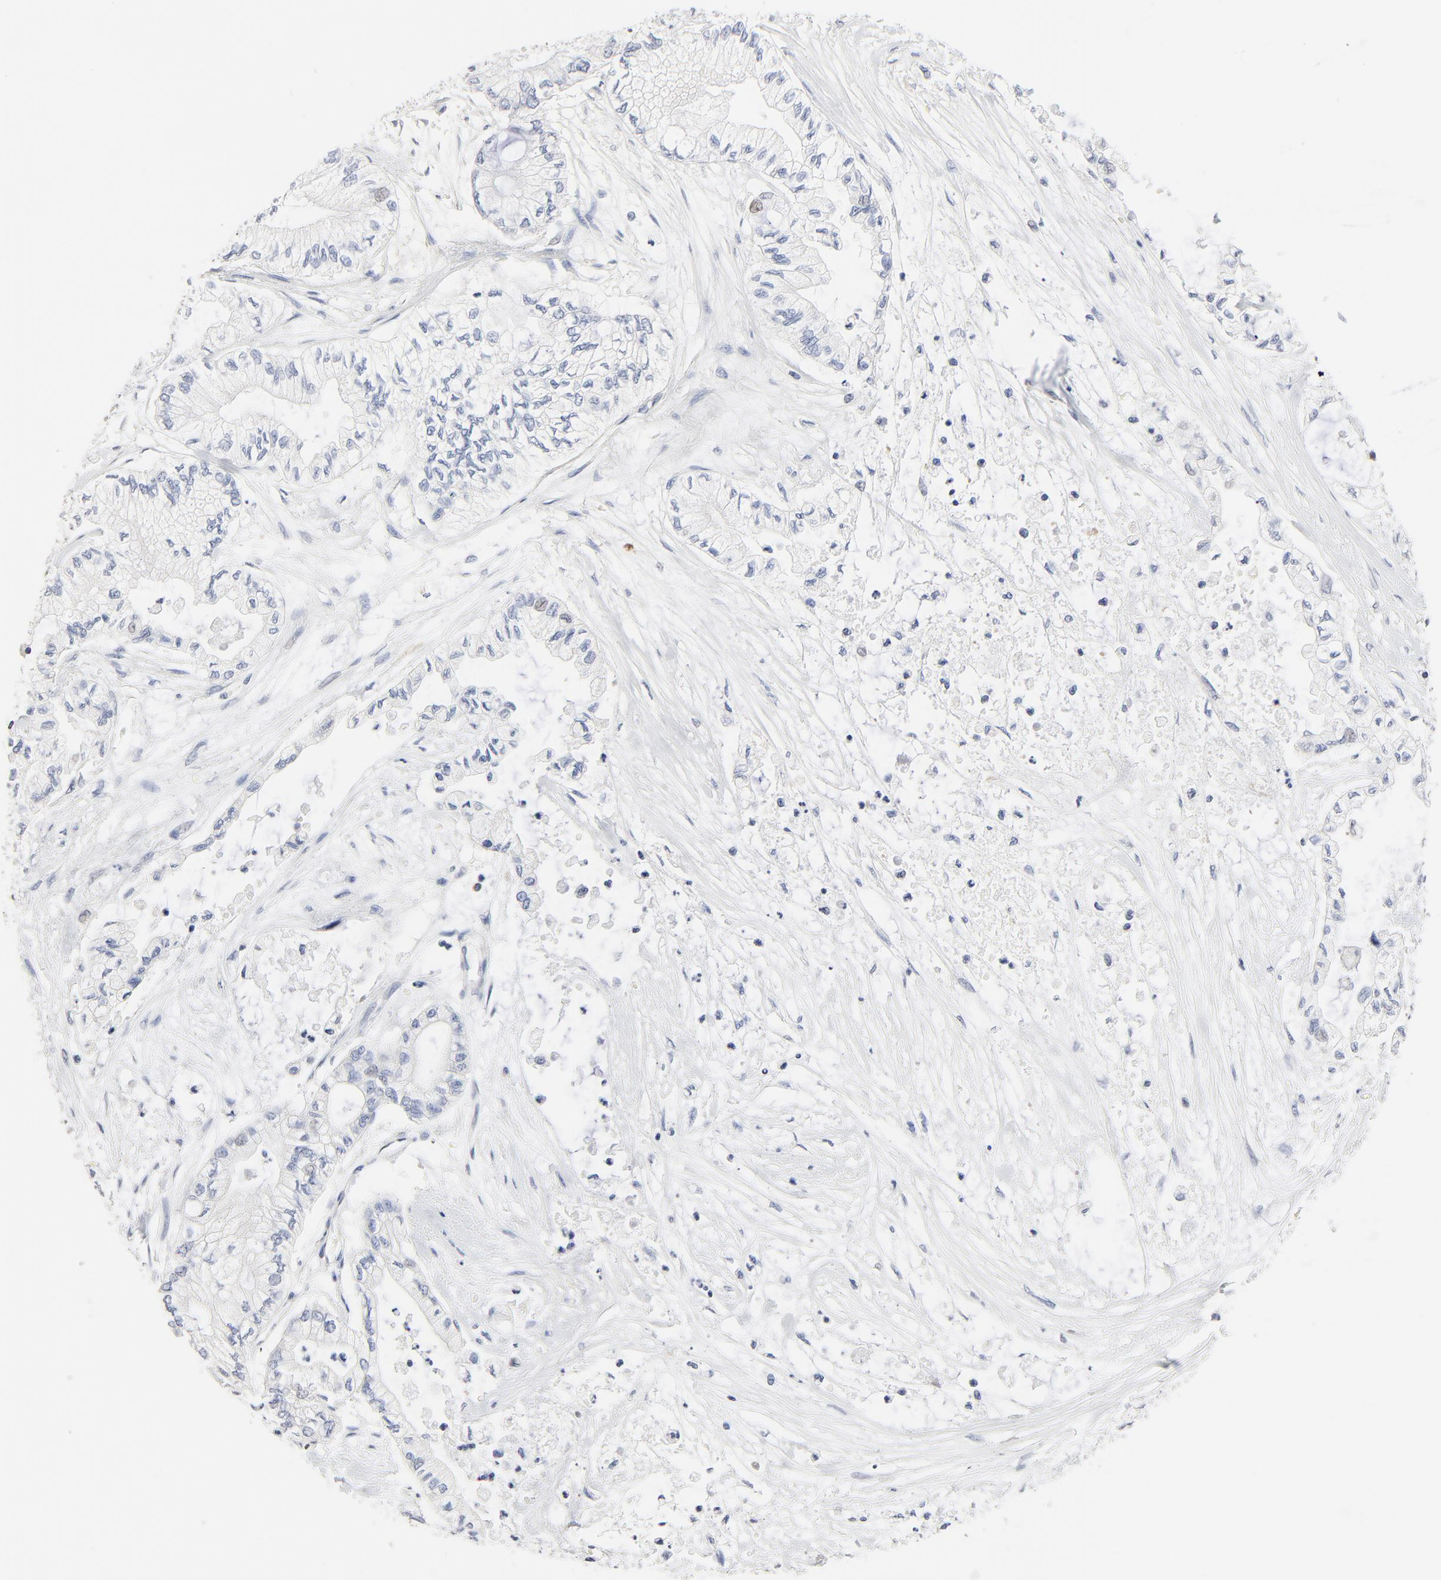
{"staining": {"intensity": "negative", "quantity": "none", "location": "none"}, "tissue": "pancreatic cancer", "cell_type": "Tumor cells", "image_type": "cancer", "snomed": [{"axis": "morphology", "description": "Adenocarcinoma, NOS"}, {"axis": "topography", "description": "Pancreas"}], "caption": "Human adenocarcinoma (pancreatic) stained for a protein using IHC exhibits no expression in tumor cells.", "gene": "FBXL5", "patient": {"sex": "male", "age": 79}}